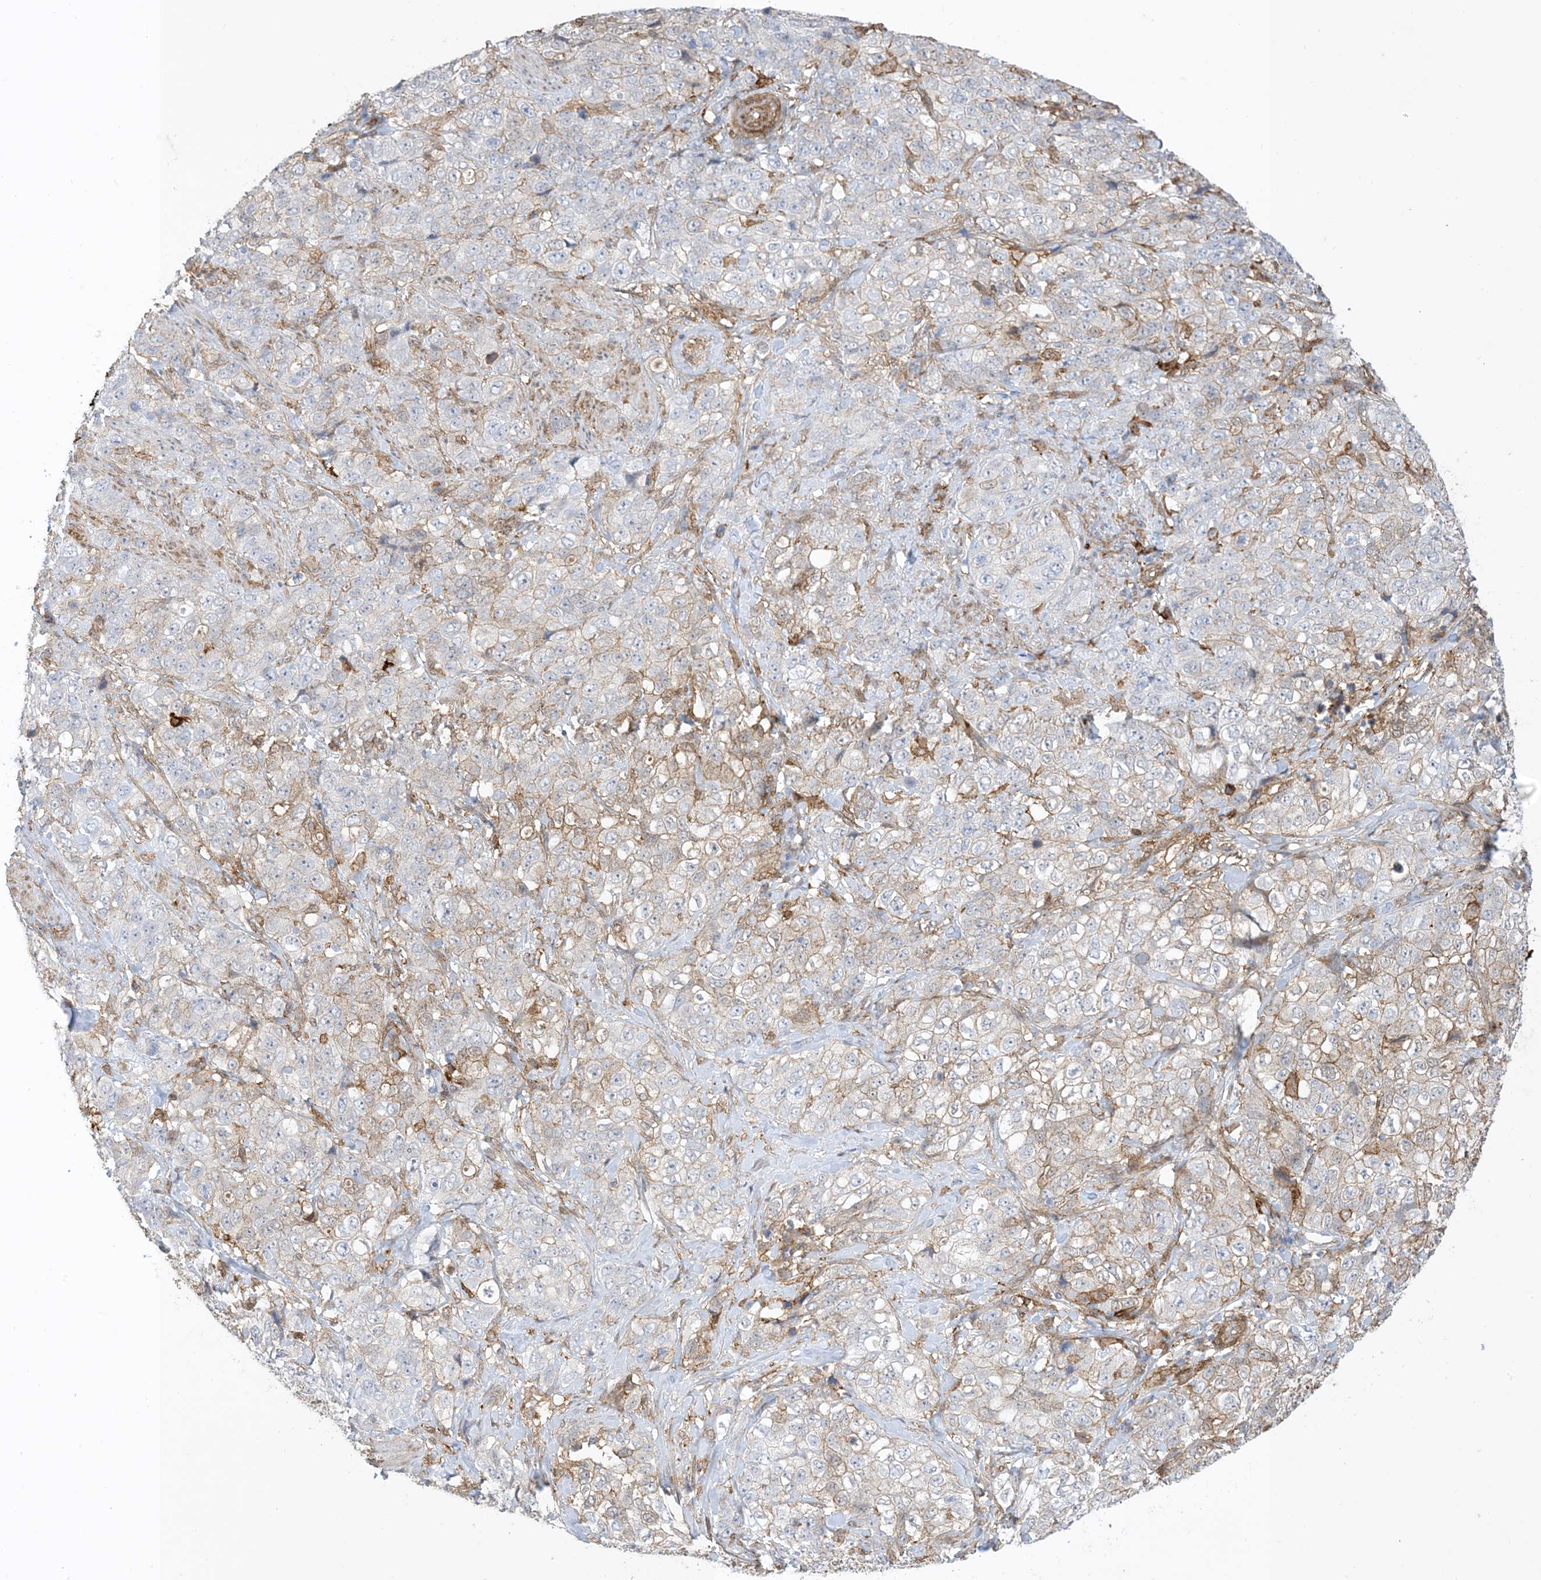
{"staining": {"intensity": "weak", "quantity": "<25%", "location": "cytoplasmic/membranous"}, "tissue": "stomach cancer", "cell_type": "Tumor cells", "image_type": "cancer", "snomed": [{"axis": "morphology", "description": "Adenocarcinoma, NOS"}, {"axis": "topography", "description": "Stomach"}], "caption": "Stomach adenocarcinoma stained for a protein using immunohistochemistry (IHC) displays no positivity tumor cells.", "gene": "GSN", "patient": {"sex": "male", "age": 48}}